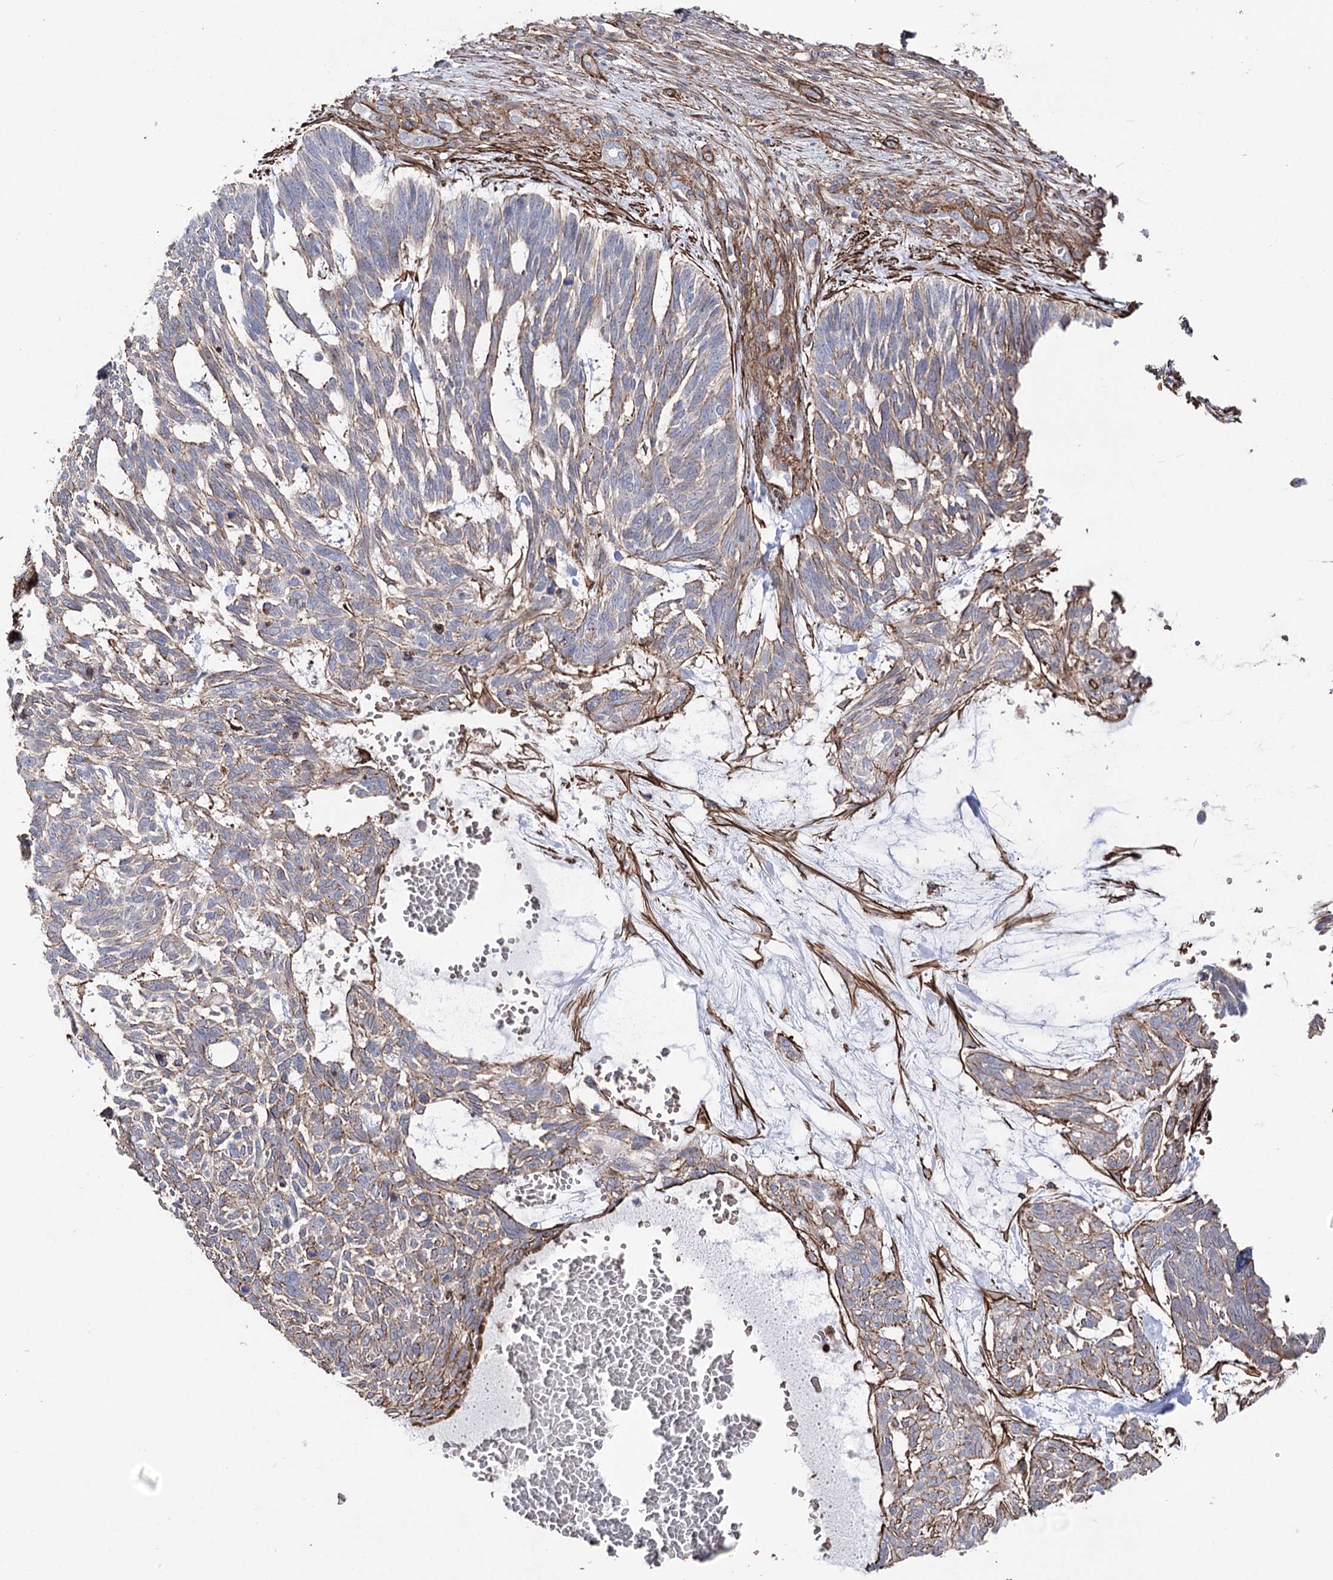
{"staining": {"intensity": "weak", "quantity": "25%-75%", "location": "cytoplasmic/membranous"}, "tissue": "skin cancer", "cell_type": "Tumor cells", "image_type": "cancer", "snomed": [{"axis": "morphology", "description": "Basal cell carcinoma"}, {"axis": "topography", "description": "Skin"}], "caption": "Human skin basal cell carcinoma stained with a protein marker reveals weak staining in tumor cells.", "gene": "ARHGAP20", "patient": {"sex": "male", "age": 88}}